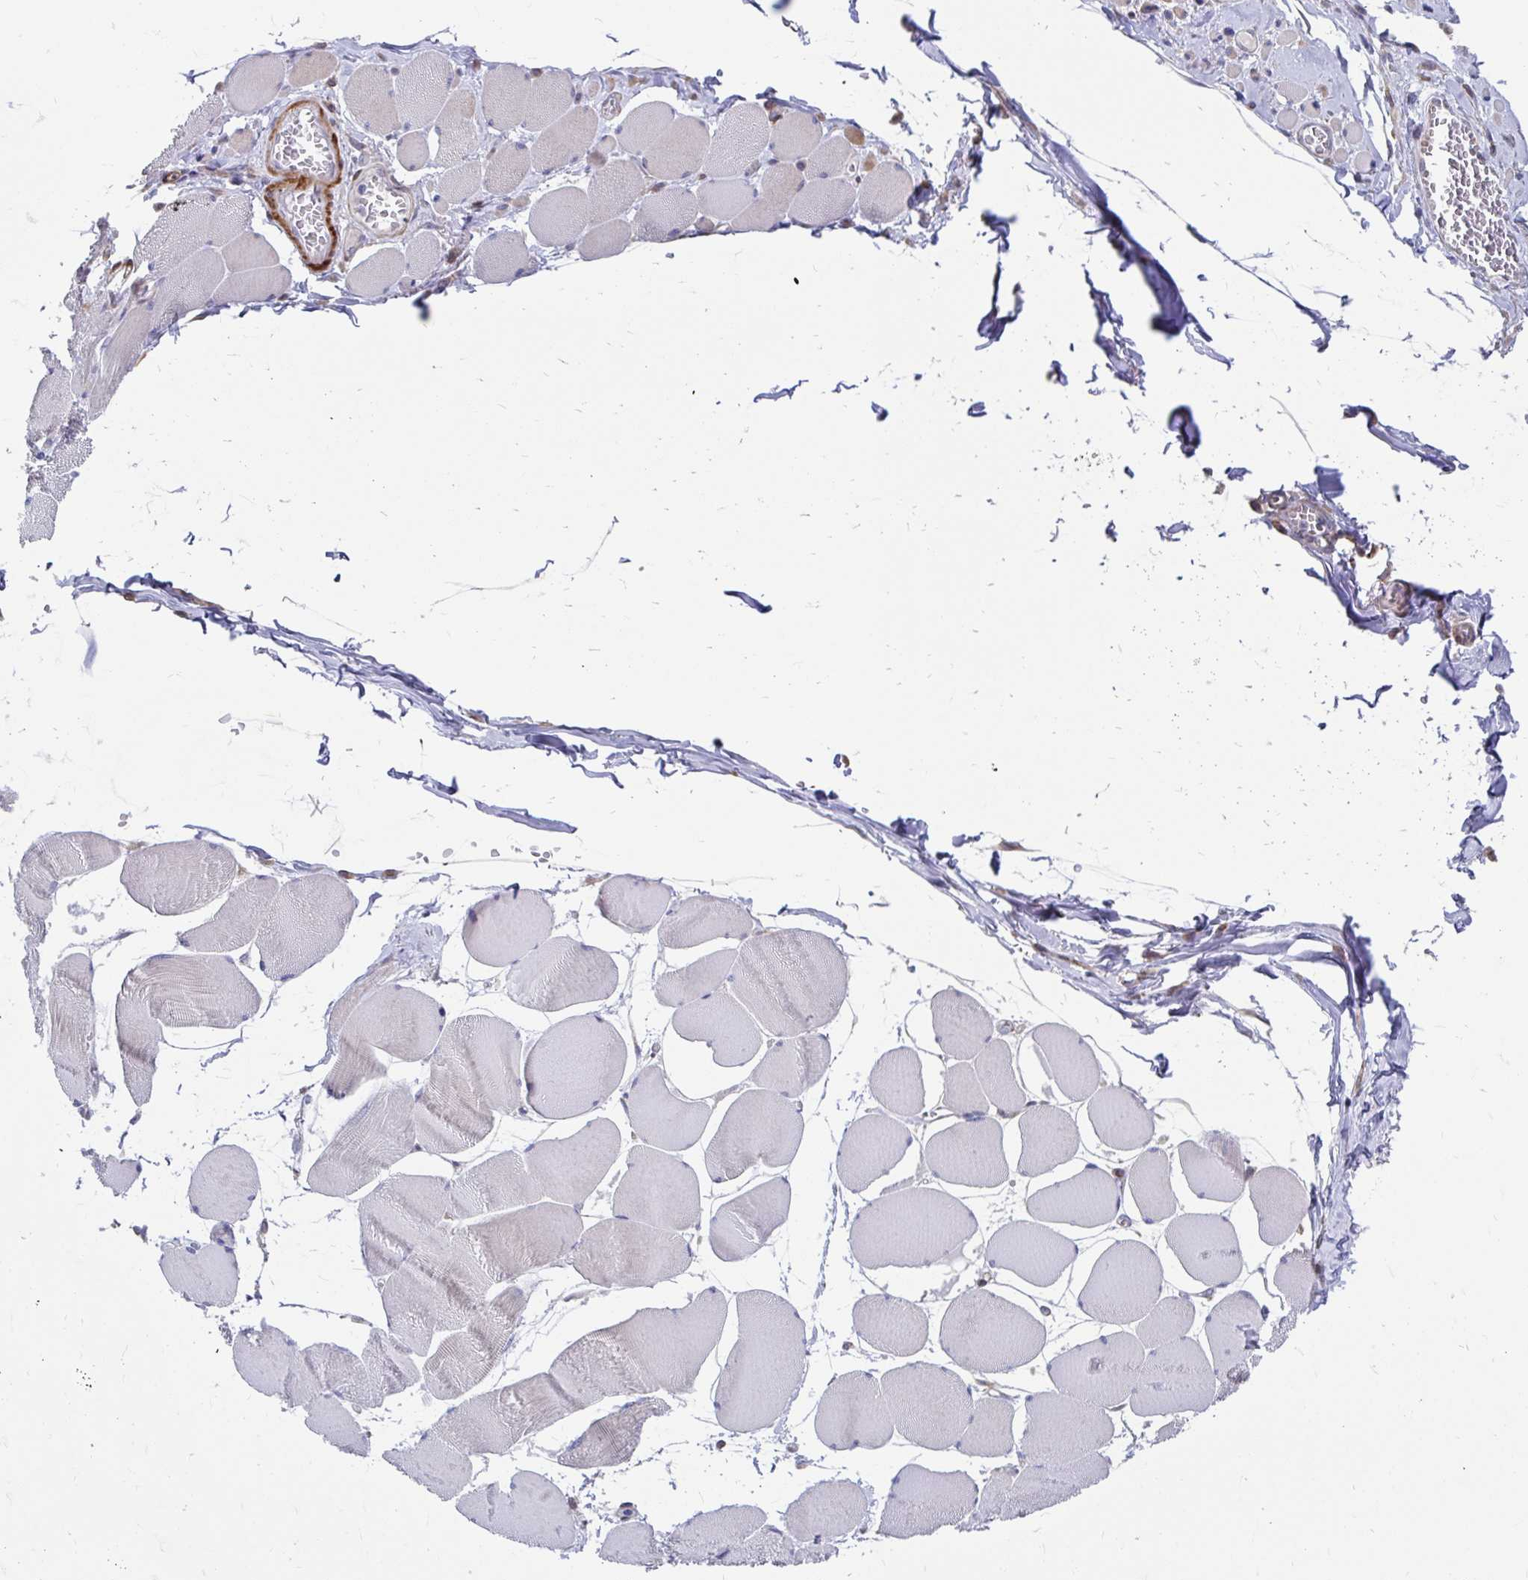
{"staining": {"intensity": "weak", "quantity": "<25%", "location": "cytoplasmic/membranous"}, "tissue": "skeletal muscle", "cell_type": "Myocytes", "image_type": "normal", "snomed": [{"axis": "morphology", "description": "Normal tissue, NOS"}, {"axis": "topography", "description": "Skeletal muscle"}], "caption": "Immunohistochemistry (IHC) image of normal human skeletal muscle stained for a protein (brown), which shows no staining in myocytes.", "gene": "CDKL1", "patient": {"sex": "female", "age": 75}}